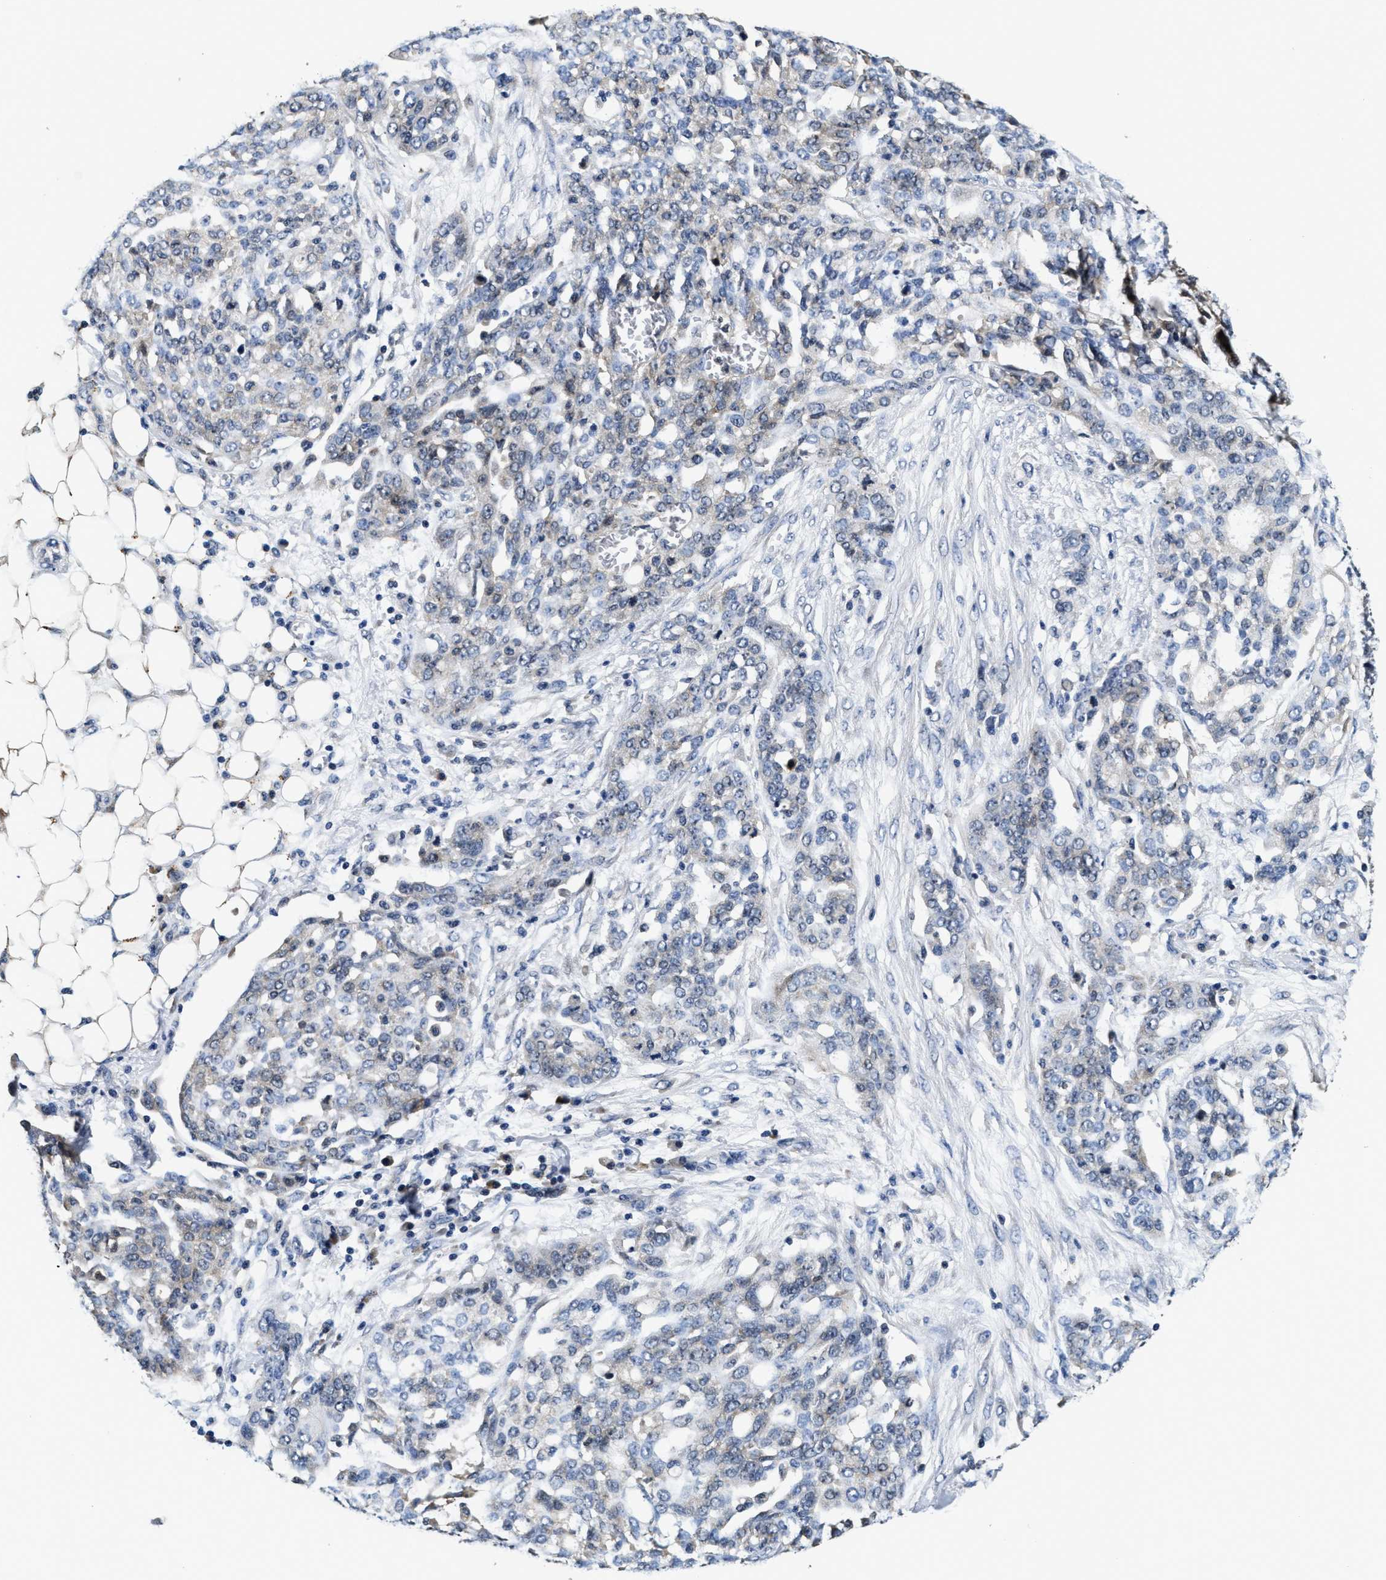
{"staining": {"intensity": "weak", "quantity": "<25%", "location": "cytoplasmic/membranous"}, "tissue": "ovarian cancer", "cell_type": "Tumor cells", "image_type": "cancer", "snomed": [{"axis": "morphology", "description": "Cystadenocarcinoma, serous, NOS"}, {"axis": "topography", "description": "Soft tissue"}, {"axis": "topography", "description": "Ovary"}], "caption": "Tumor cells show no significant expression in ovarian cancer (serous cystadenocarcinoma).", "gene": "PHPT1", "patient": {"sex": "female", "age": 57}}